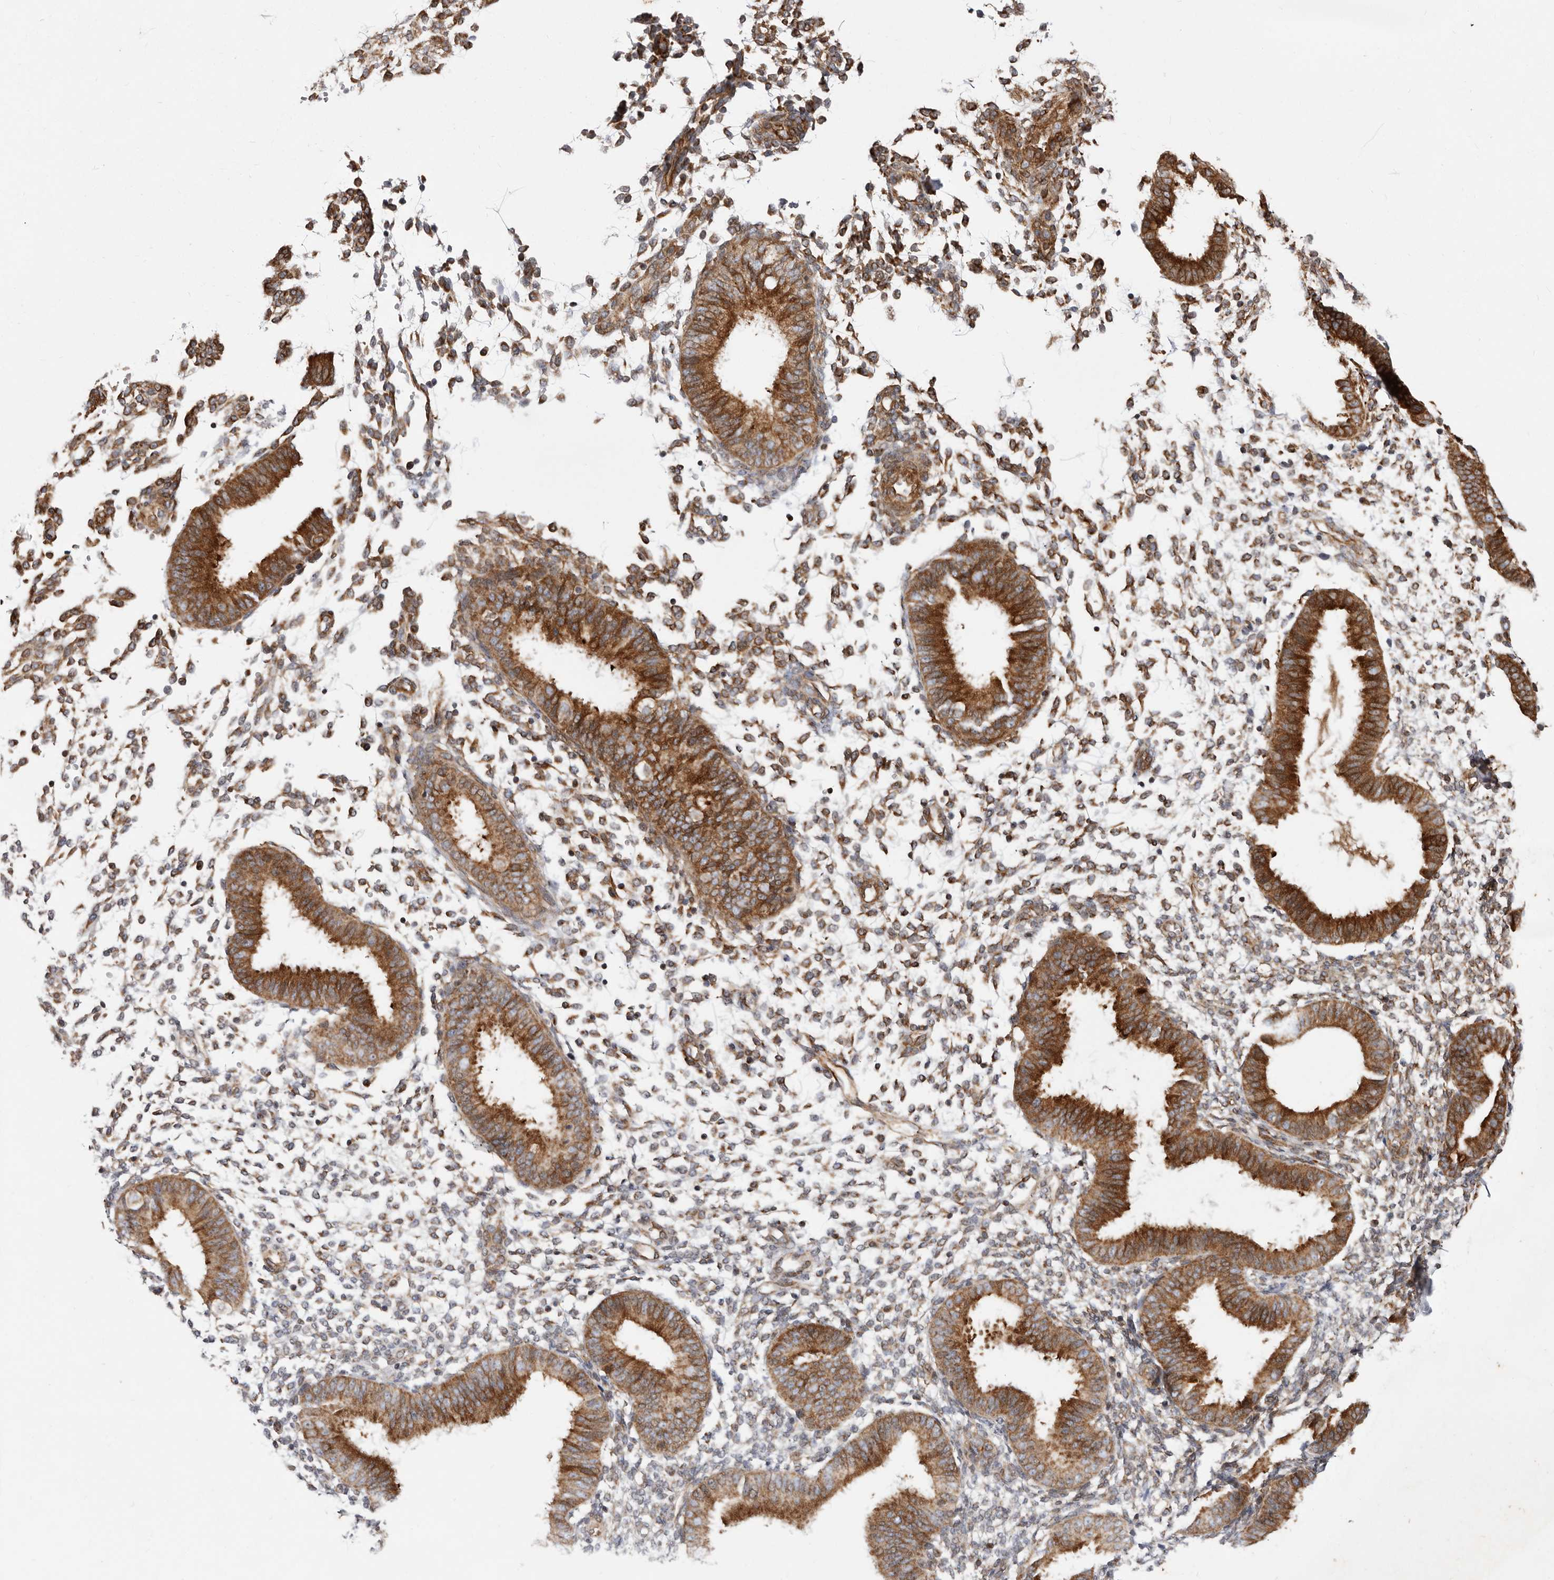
{"staining": {"intensity": "moderate", "quantity": "25%-75%", "location": "cytoplasmic/membranous"}, "tissue": "endometrium", "cell_type": "Cells in endometrial stroma", "image_type": "normal", "snomed": [{"axis": "morphology", "description": "Normal tissue, NOS"}, {"axis": "topography", "description": "Uterus"}, {"axis": "topography", "description": "Endometrium"}], "caption": "Immunohistochemistry image of normal endometrium stained for a protein (brown), which reveals medium levels of moderate cytoplasmic/membranous expression in approximately 25%-75% of cells in endometrial stroma.", "gene": "TIMM17B", "patient": {"sex": "female", "age": 48}}